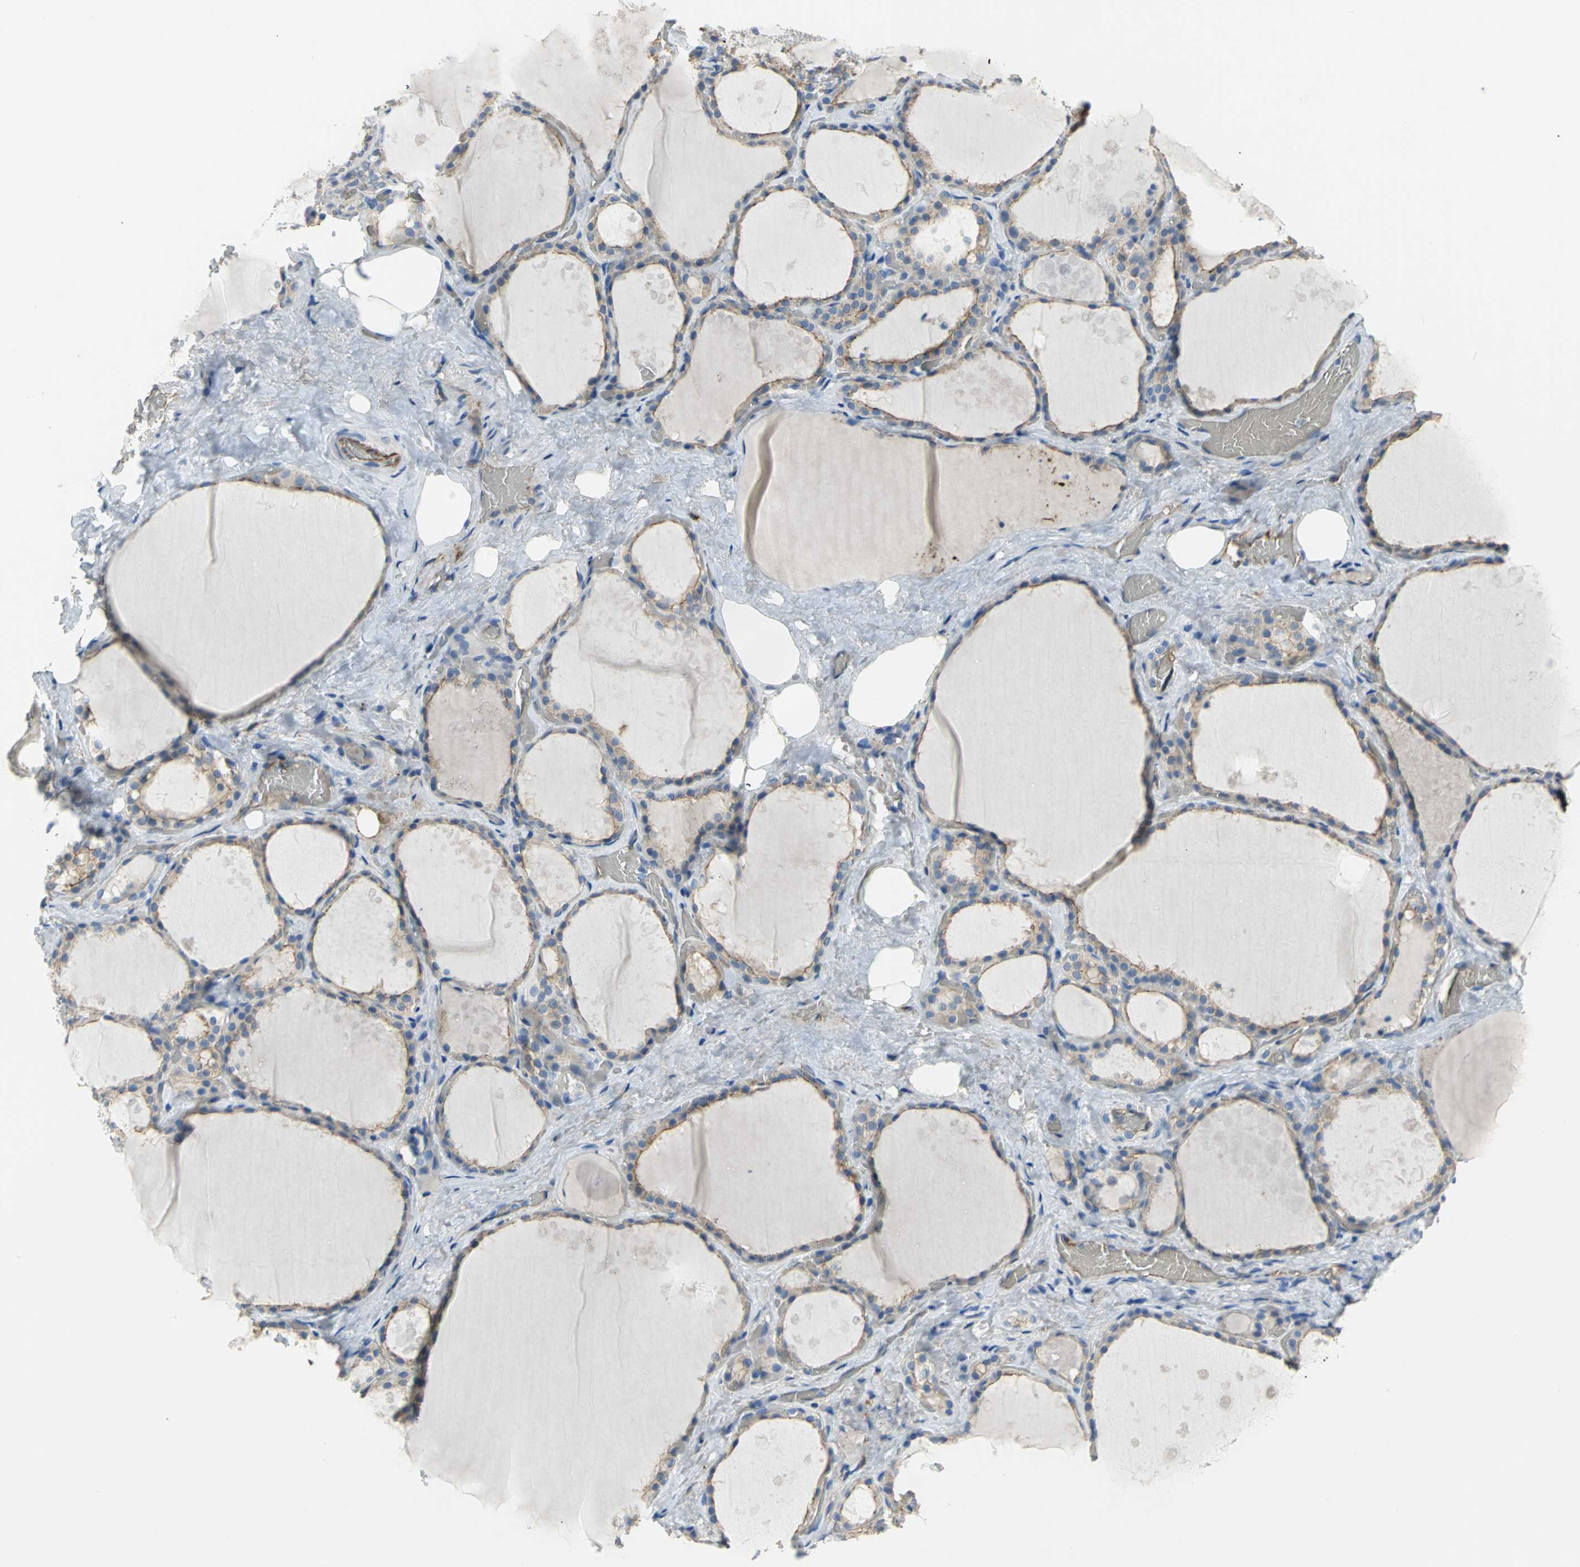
{"staining": {"intensity": "moderate", "quantity": ">75%", "location": "cytoplasmic/membranous"}, "tissue": "thyroid gland", "cell_type": "Glandular cells", "image_type": "normal", "snomed": [{"axis": "morphology", "description": "Normal tissue, NOS"}, {"axis": "topography", "description": "Thyroid gland"}], "caption": "Unremarkable thyroid gland was stained to show a protein in brown. There is medium levels of moderate cytoplasmic/membranous staining in about >75% of glandular cells. The staining was performed using DAB (3,3'-diaminobenzidine) to visualize the protein expression in brown, while the nuclei were stained in blue with hematoxylin (Magnification: 20x).", "gene": "FLNB", "patient": {"sex": "male", "age": 61}}